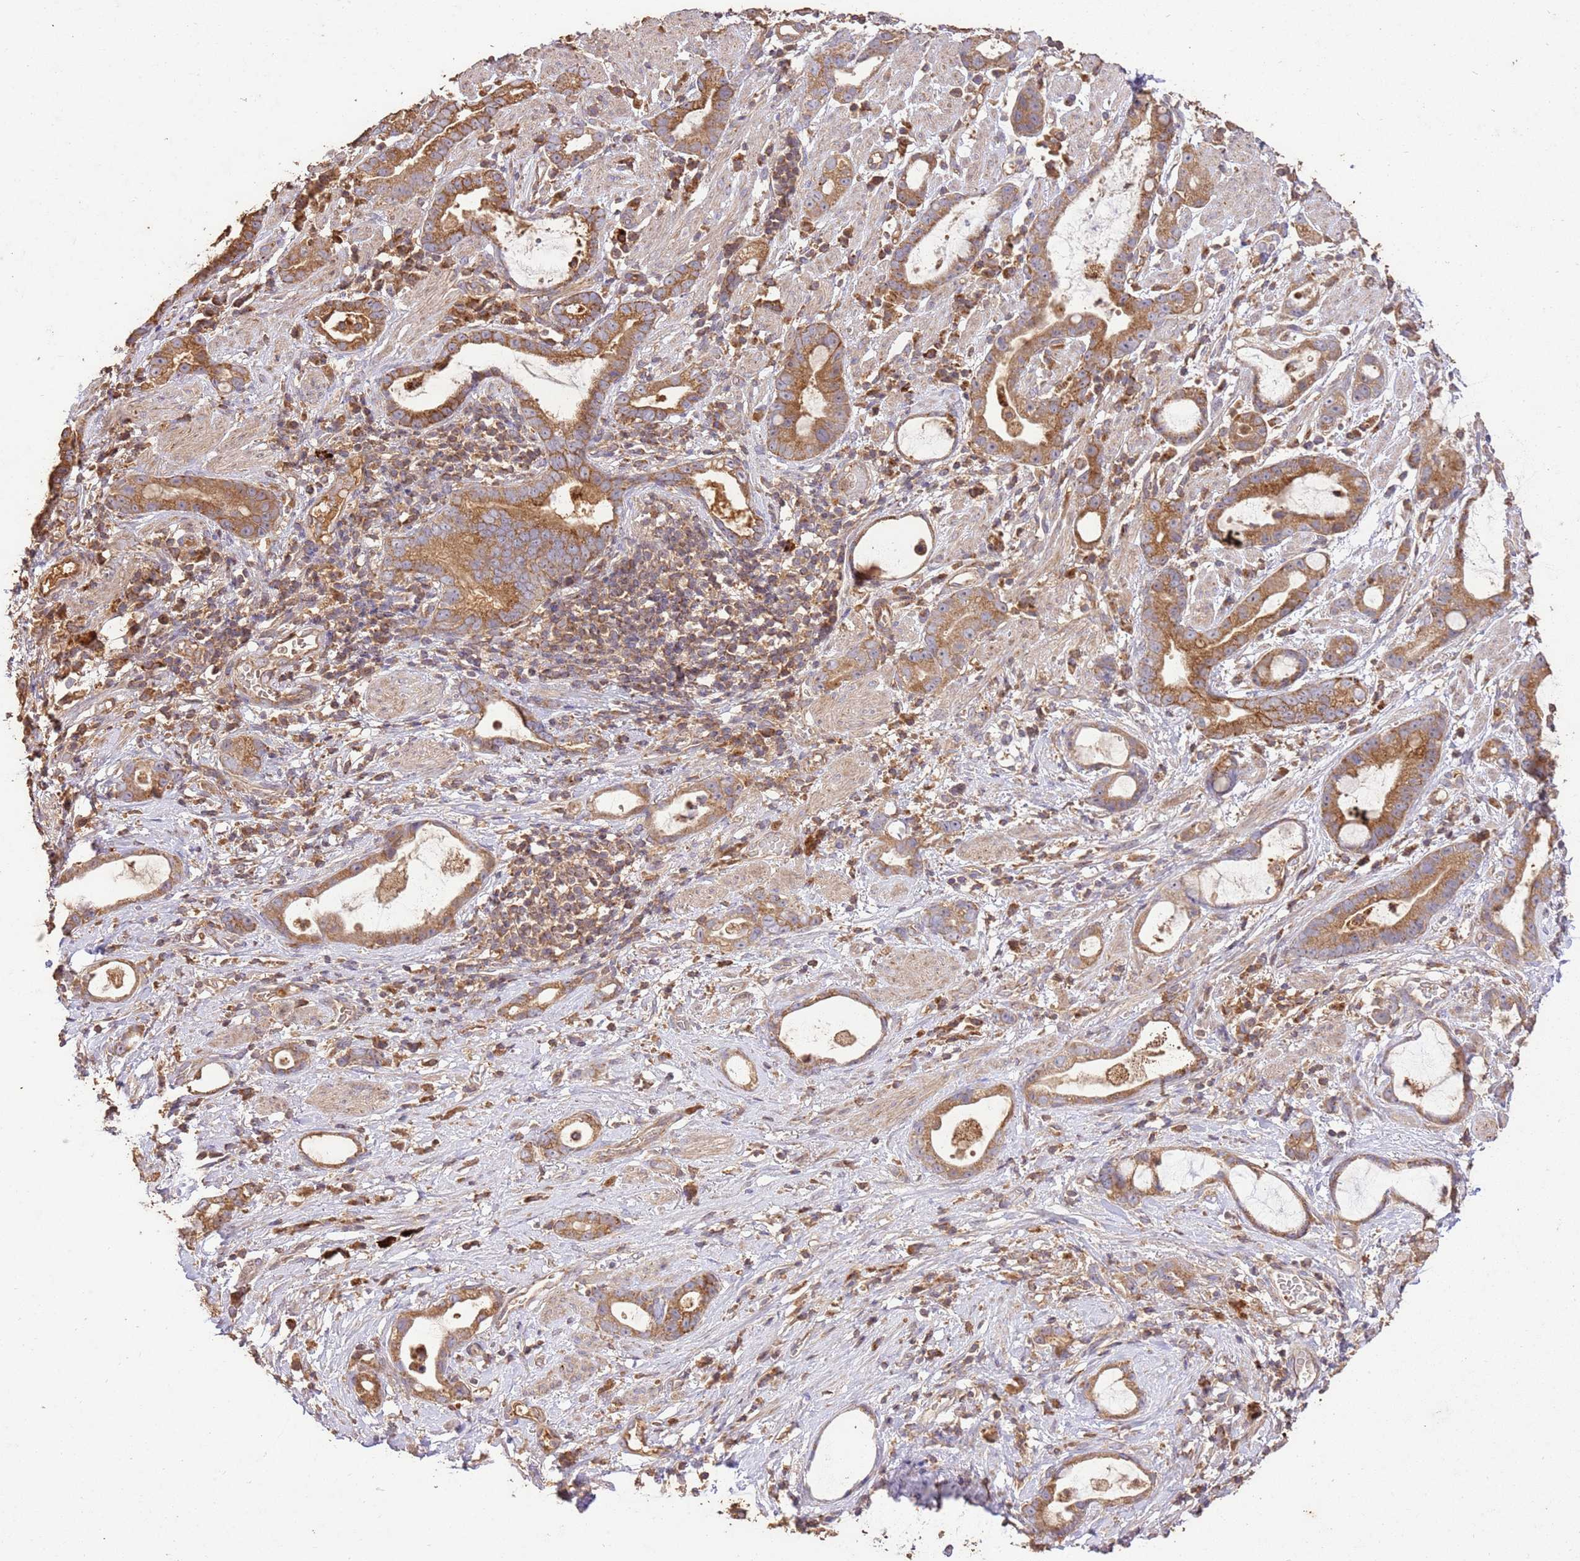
{"staining": {"intensity": "moderate", "quantity": ">75%", "location": "cytoplasmic/membranous"}, "tissue": "stomach cancer", "cell_type": "Tumor cells", "image_type": "cancer", "snomed": [{"axis": "morphology", "description": "Adenocarcinoma, NOS"}, {"axis": "topography", "description": "Stomach"}], "caption": "The image shows staining of stomach cancer, revealing moderate cytoplasmic/membranous protein expression (brown color) within tumor cells.", "gene": "LRRC28", "patient": {"sex": "male", "age": 55}}